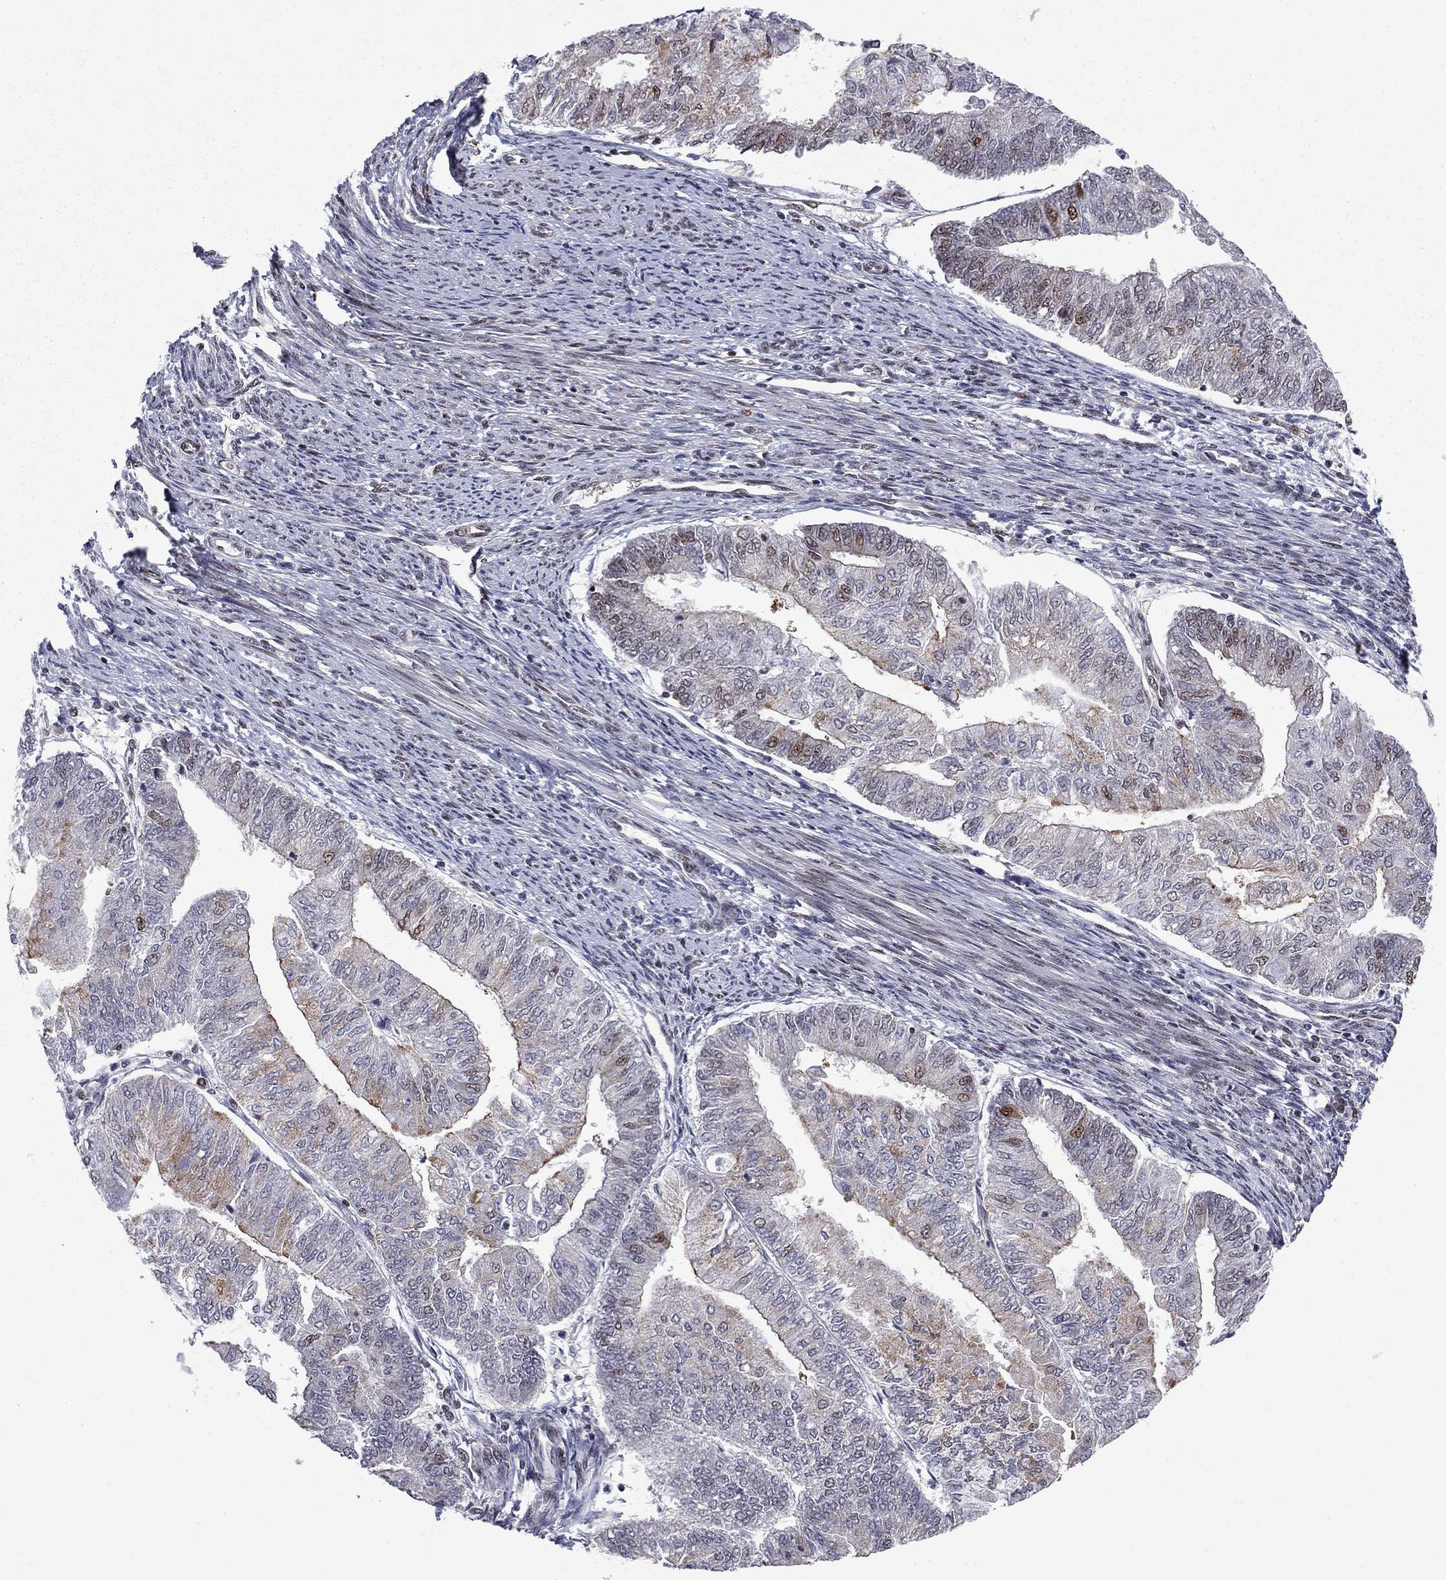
{"staining": {"intensity": "strong", "quantity": "<25%", "location": "nuclear"}, "tissue": "endometrial cancer", "cell_type": "Tumor cells", "image_type": "cancer", "snomed": [{"axis": "morphology", "description": "Adenocarcinoma, NOS"}, {"axis": "topography", "description": "Endometrium"}], "caption": "A micrograph of adenocarcinoma (endometrial) stained for a protein demonstrates strong nuclear brown staining in tumor cells. (brown staining indicates protein expression, while blue staining denotes nuclei).", "gene": "MED25", "patient": {"sex": "female", "age": 59}}